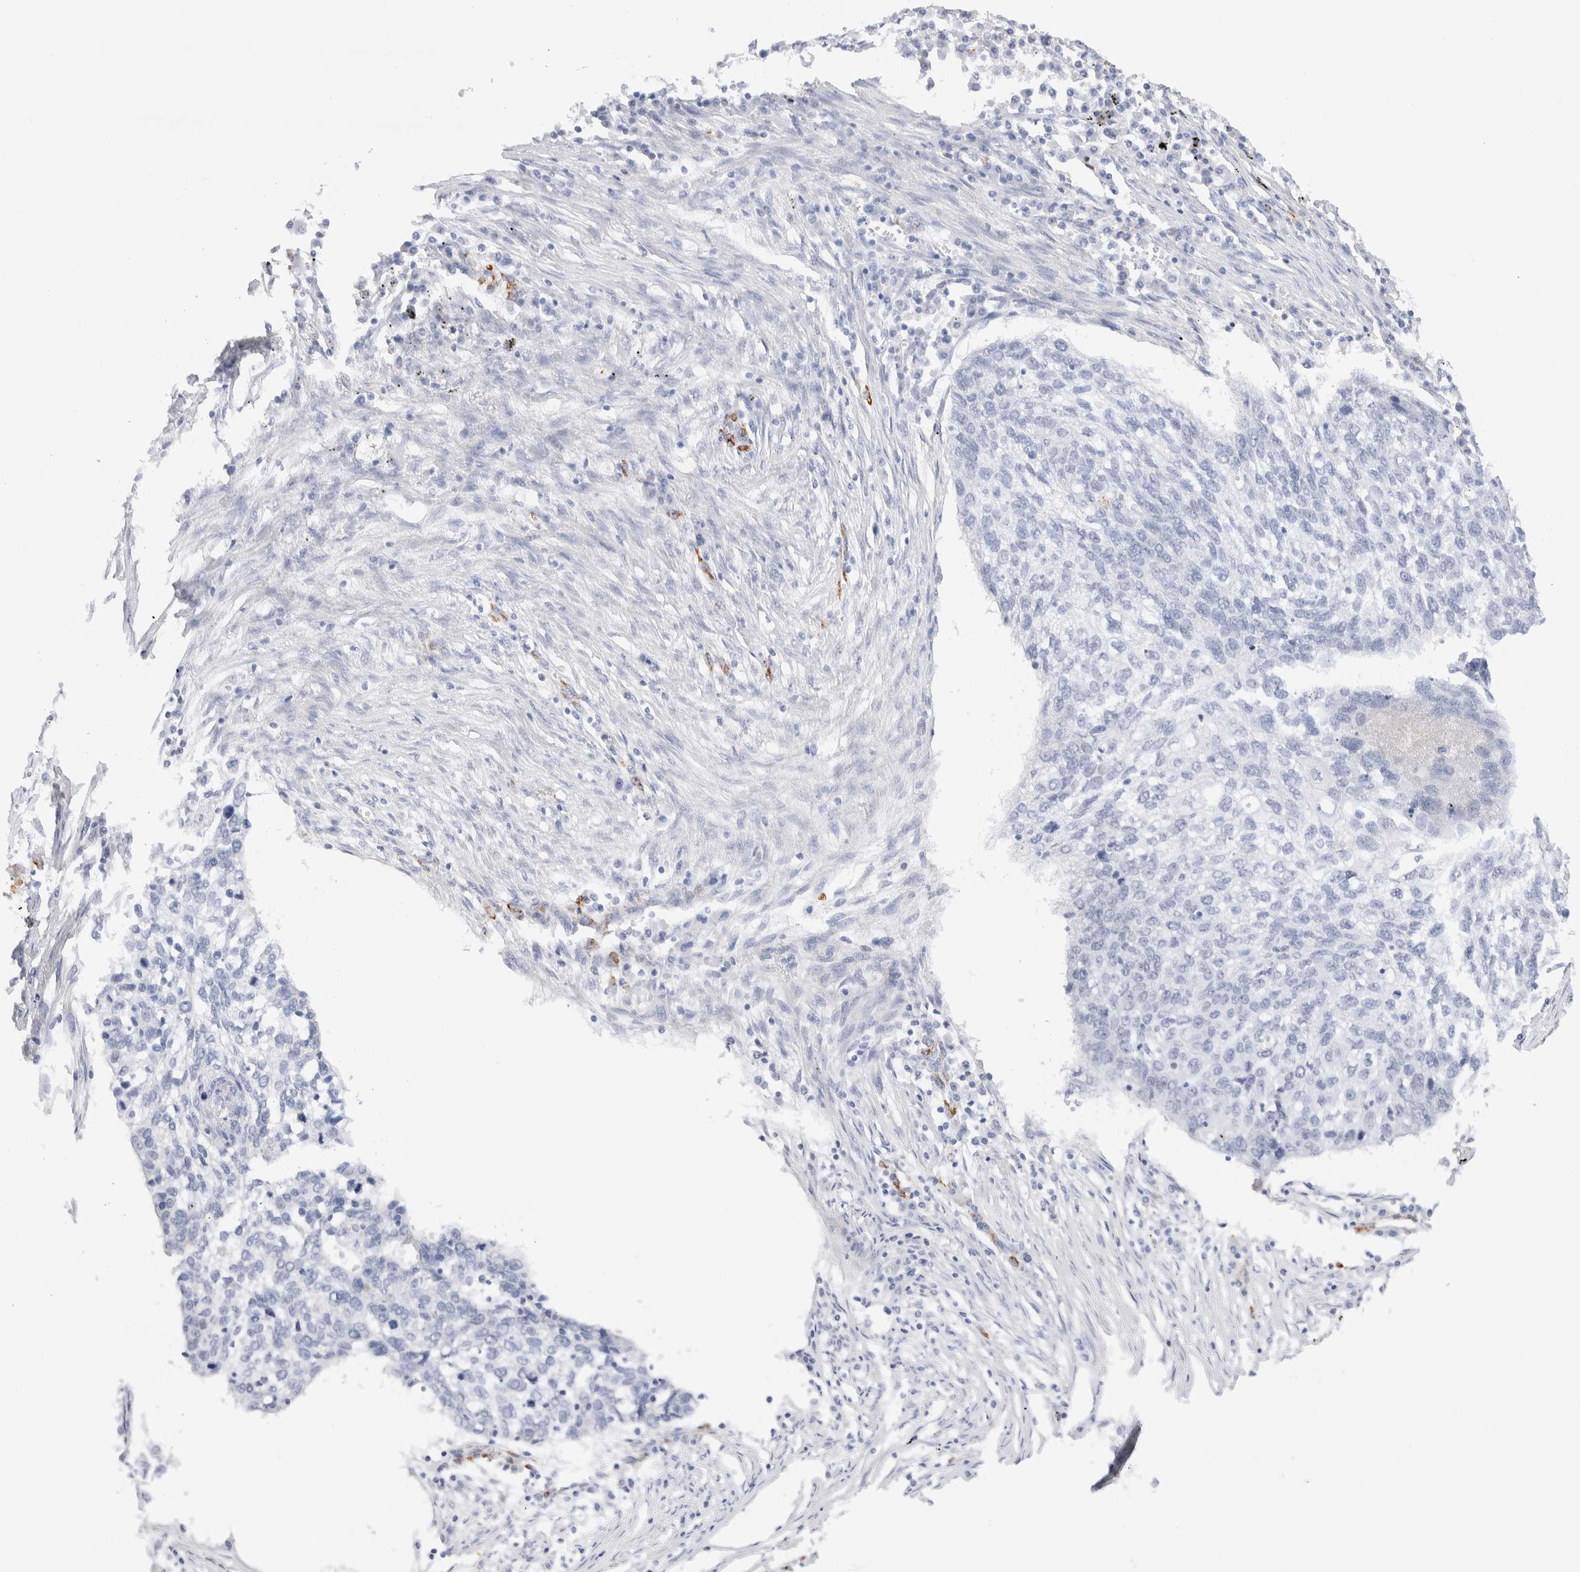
{"staining": {"intensity": "negative", "quantity": "none", "location": "none"}, "tissue": "lung cancer", "cell_type": "Tumor cells", "image_type": "cancer", "snomed": [{"axis": "morphology", "description": "Squamous cell carcinoma, NOS"}, {"axis": "topography", "description": "Lung"}], "caption": "DAB immunohistochemical staining of lung cancer displays no significant positivity in tumor cells. (DAB (3,3'-diaminobenzidine) IHC visualized using brightfield microscopy, high magnification).", "gene": "SEPTIN4", "patient": {"sex": "female", "age": 63}}